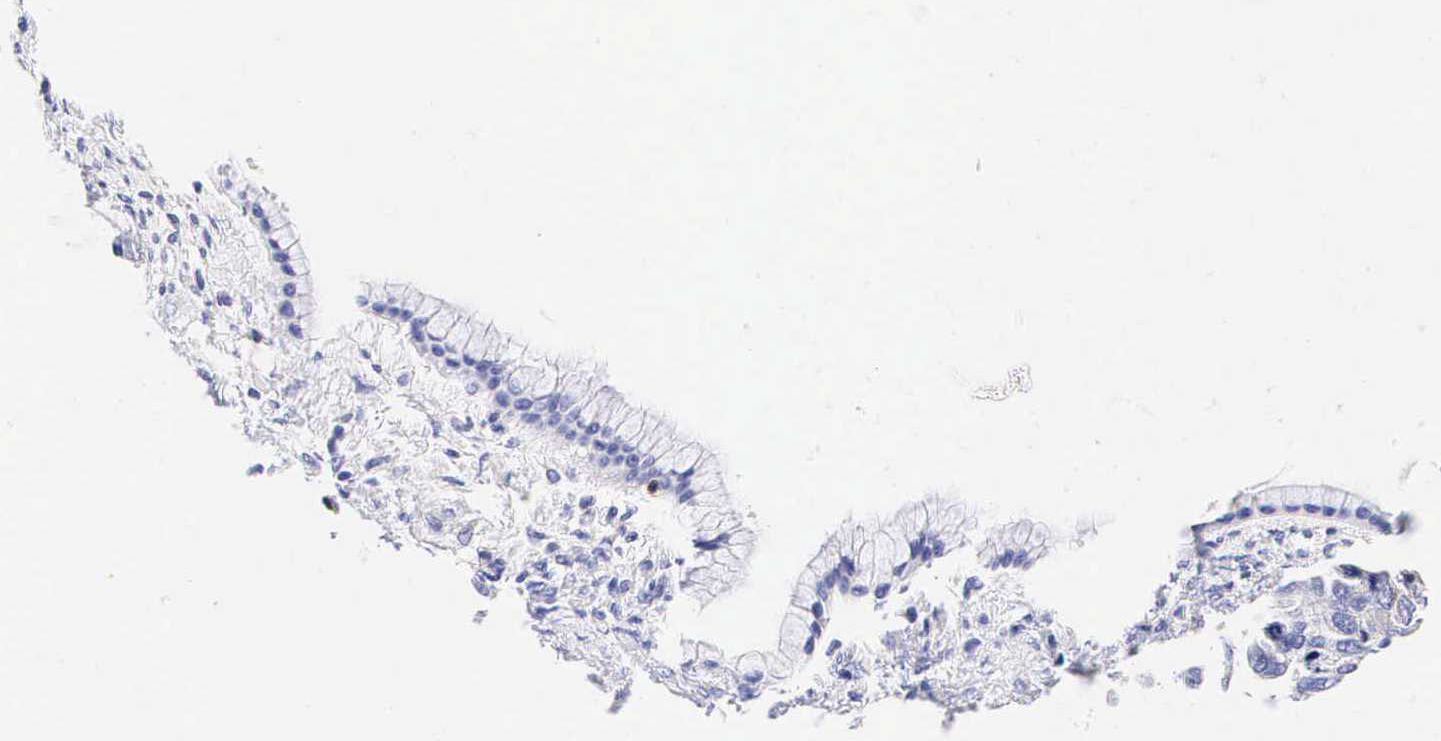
{"staining": {"intensity": "negative", "quantity": "none", "location": "none"}, "tissue": "ovarian cancer", "cell_type": "Tumor cells", "image_type": "cancer", "snomed": [{"axis": "morphology", "description": "Cystadenocarcinoma, mucinous, NOS"}, {"axis": "topography", "description": "Ovary"}], "caption": "DAB immunohistochemical staining of human ovarian cancer (mucinous cystadenocarcinoma) demonstrates no significant expression in tumor cells. (Stains: DAB IHC with hematoxylin counter stain, Microscopy: brightfield microscopy at high magnification).", "gene": "CD3E", "patient": {"sex": "female", "age": 25}}